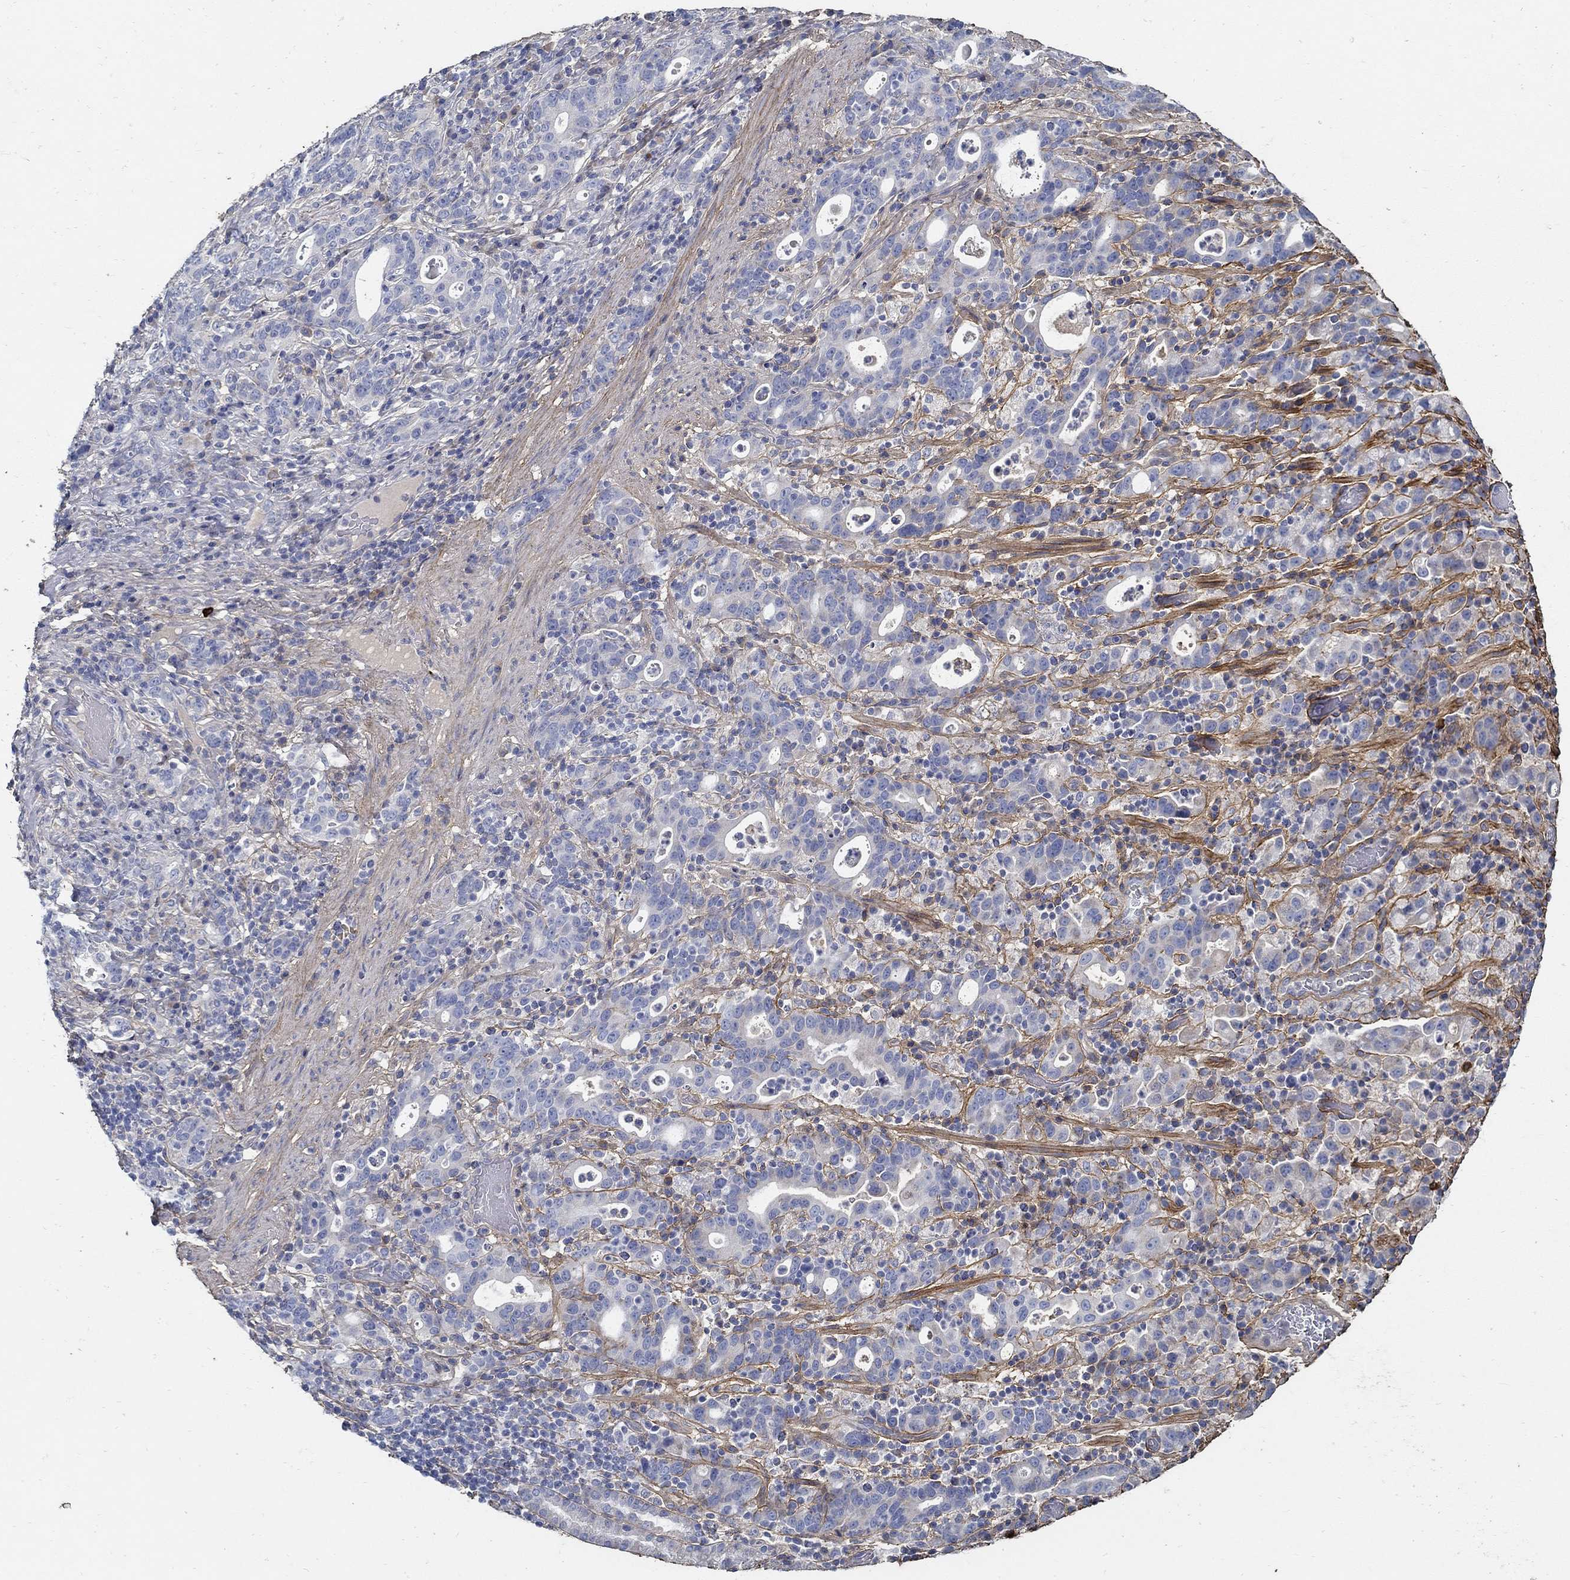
{"staining": {"intensity": "negative", "quantity": "none", "location": "none"}, "tissue": "stomach cancer", "cell_type": "Tumor cells", "image_type": "cancer", "snomed": [{"axis": "morphology", "description": "Adenocarcinoma, NOS"}, {"axis": "topography", "description": "Stomach"}], "caption": "DAB (3,3'-diaminobenzidine) immunohistochemical staining of human stomach cancer (adenocarcinoma) shows no significant staining in tumor cells. Nuclei are stained in blue.", "gene": "TGFBI", "patient": {"sex": "male", "age": 79}}